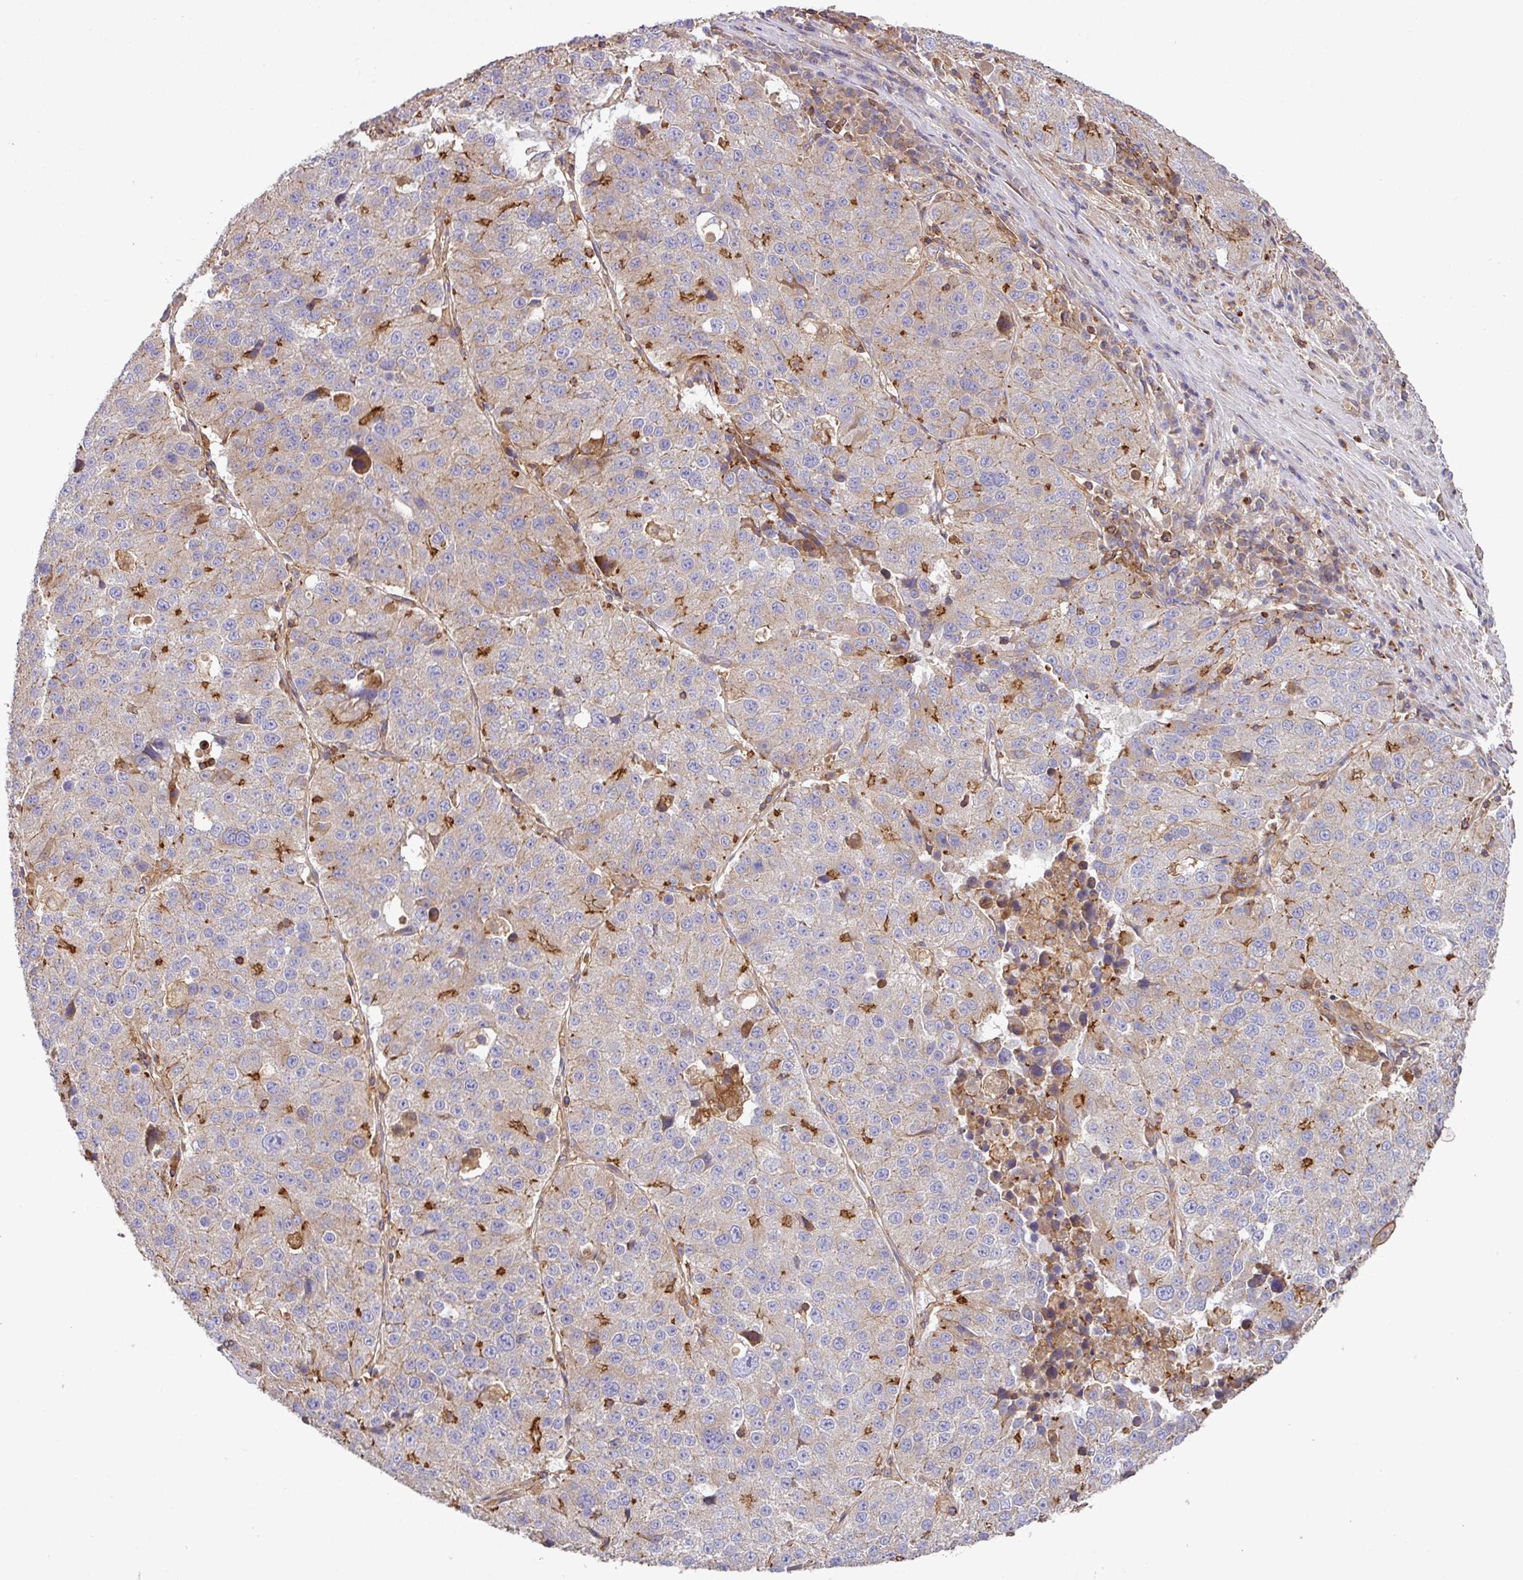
{"staining": {"intensity": "negative", "quantity": "none", "location": "none"}, "tissue": "stomach cancer", "cell_type": "Tumor cells", "image_type": "cancer", "snomed": [{"axis": "morphology", "description": "Adenocarcinoma, NOS"}, {"axis": "topography", "description": "Stomach"}], "caption": "The micrograph demonstrates no significant positivity in tumor cells of adenocarcinoma (stomach).", "gene": "RIC1", "patient": {"sex": "male", "age": 71}}